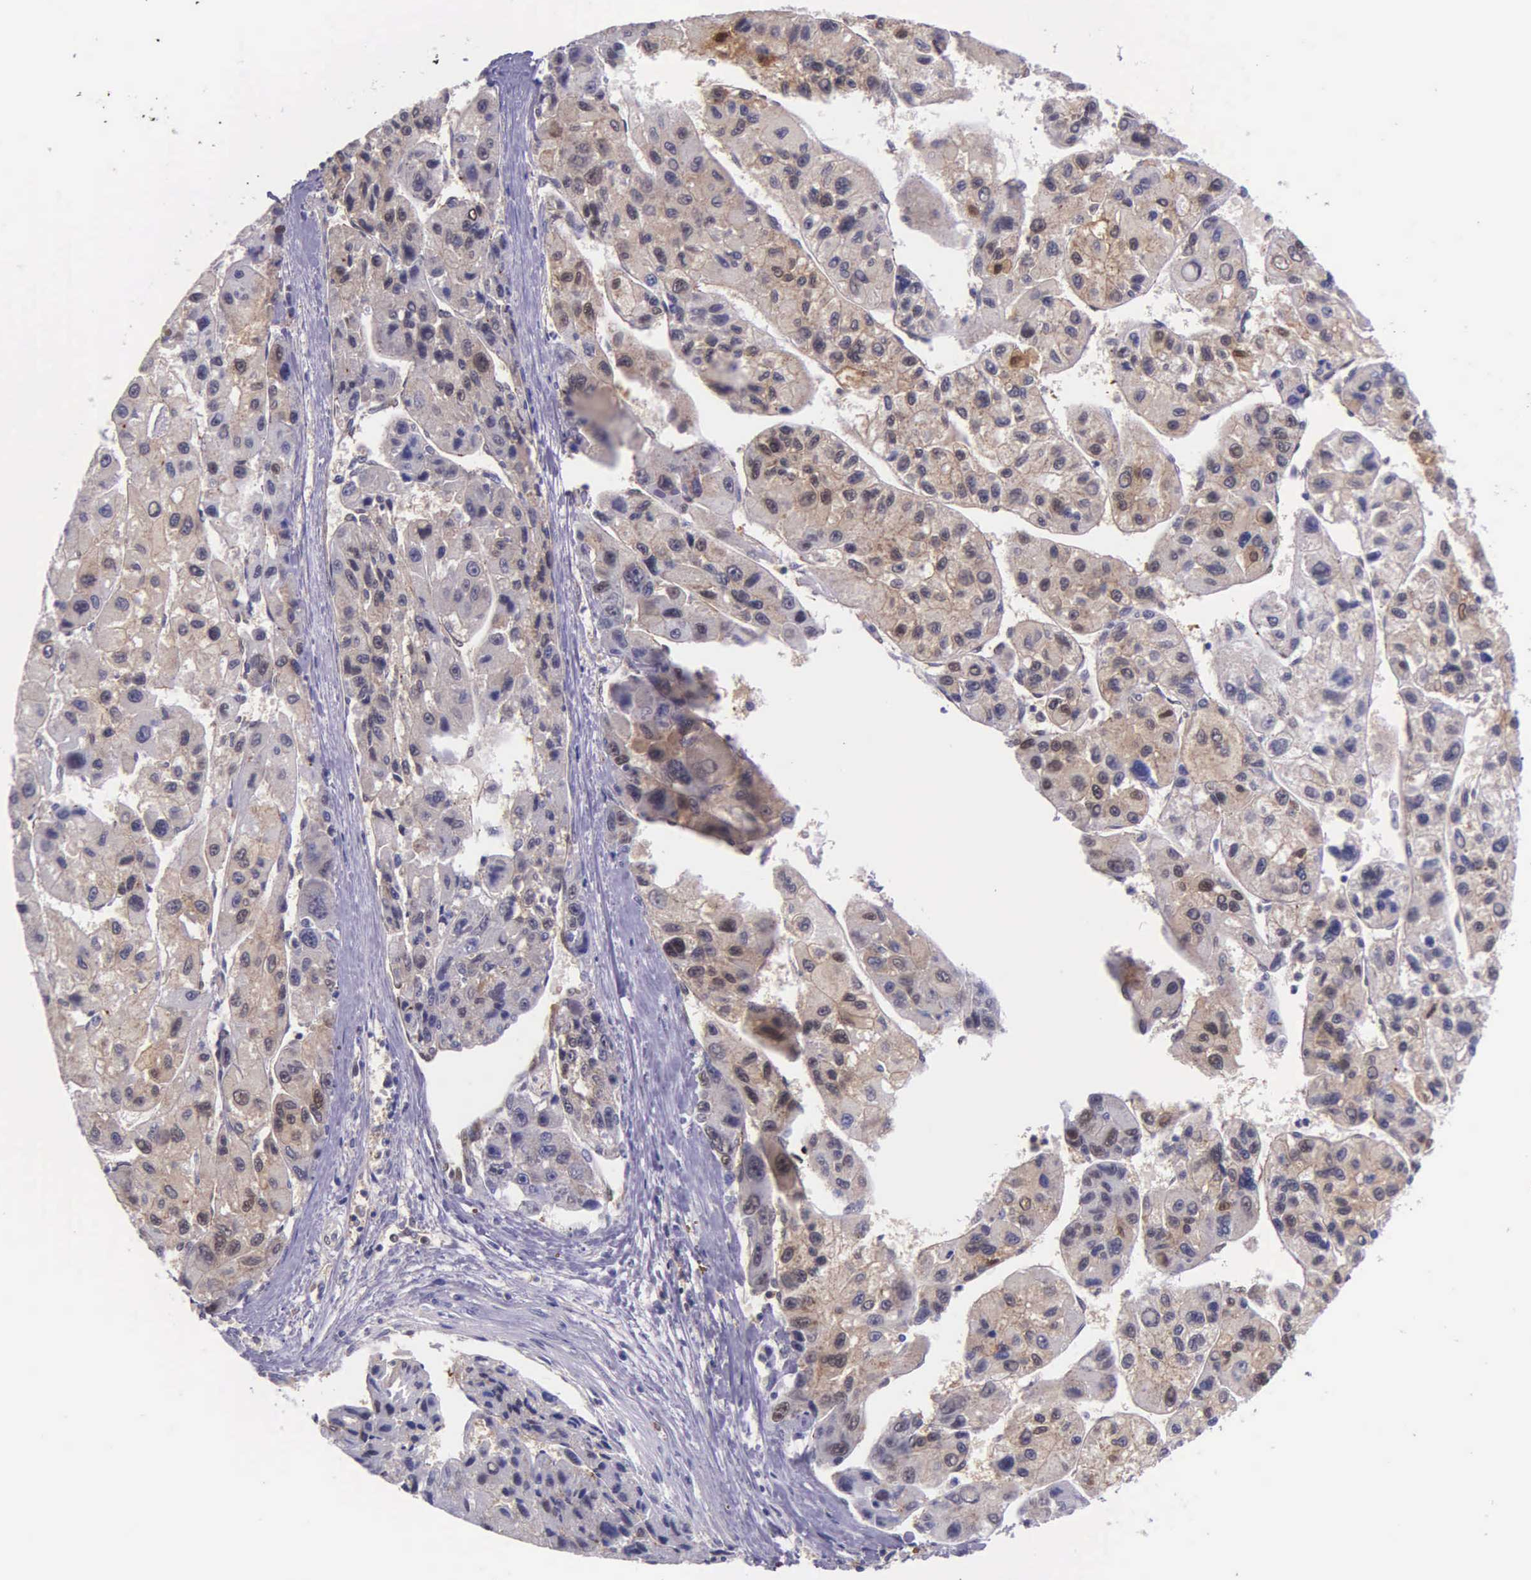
{"staining": {"intensity": "weak", "quantity": ">75%", "location": "cytoplasmic/membranous"}, "tissue": "liver cancer", "cell_type": "Tumor cells", "image_type": "cancer", "snomed": [{"axis": "morphology", "description": "Carcinoma, Hepatocellular, NOS"}, {"axis": "topography", "description": "Liver"}], "caption": "This is a histology image of immunohistochemistry (IHC) staining of liver cancer, which shows weak expression in the cytoplasmic/membranous of tumor cells.", "gene": "GMPR2", "patient": {"sex": "male", "age": 64}}